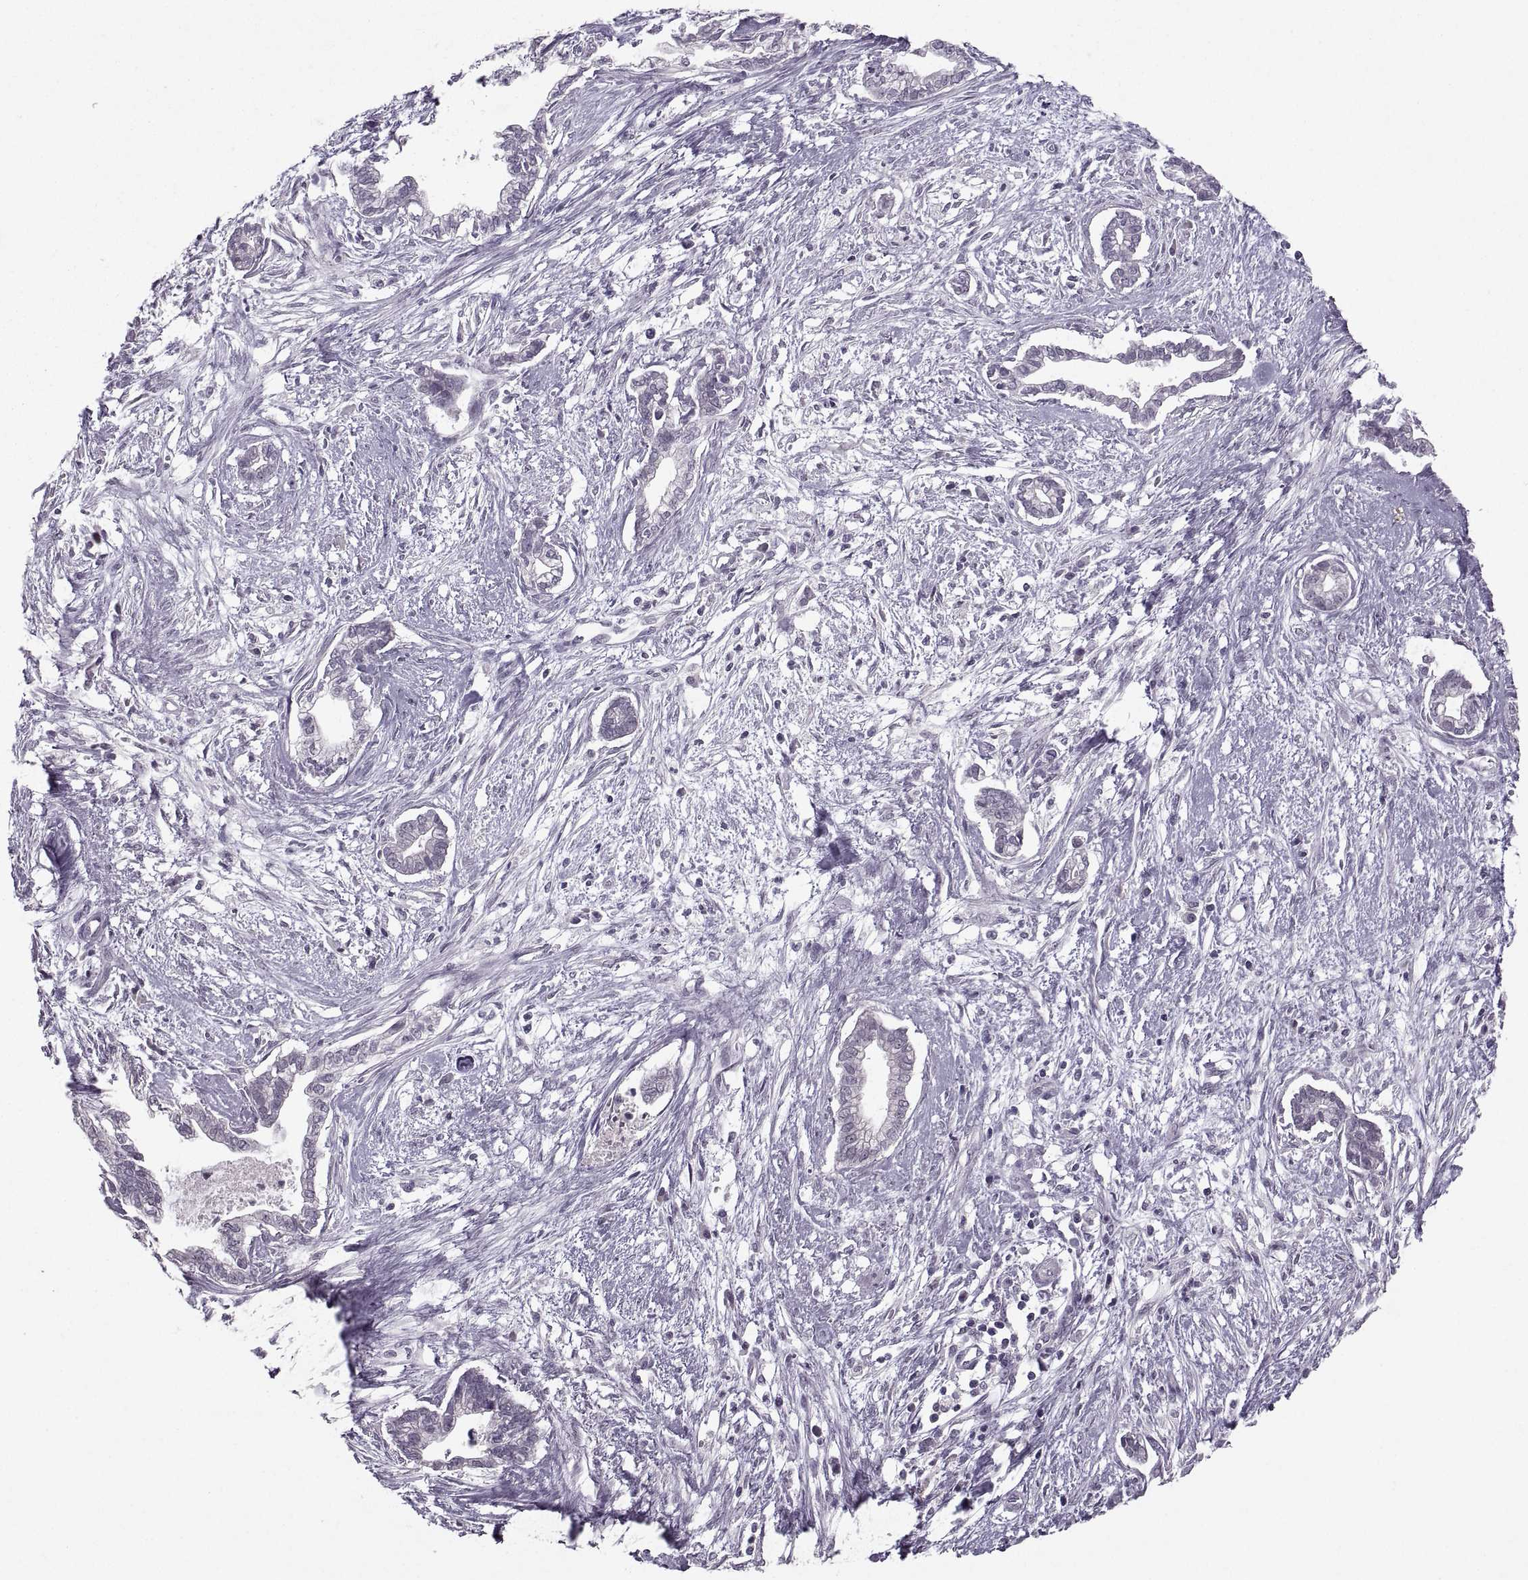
{"staining": {"intensity": "negative", "quantity": "none", "location": "none"}, "tissue": "cervical cancer", "cell_type": "Tumor cells", "image_type": "cancer", "snomed": [{"axis": "morphology", "description": "Adenocarcinoma, NOS"}, {"axis": "topography", "description": "Cervix"}], "caption": "The image exhibits no staining of tumor cells in cervical adenocarcinoma.", "gene": "MGAT4D", "patient": {"sex": "female", "age": 62}}